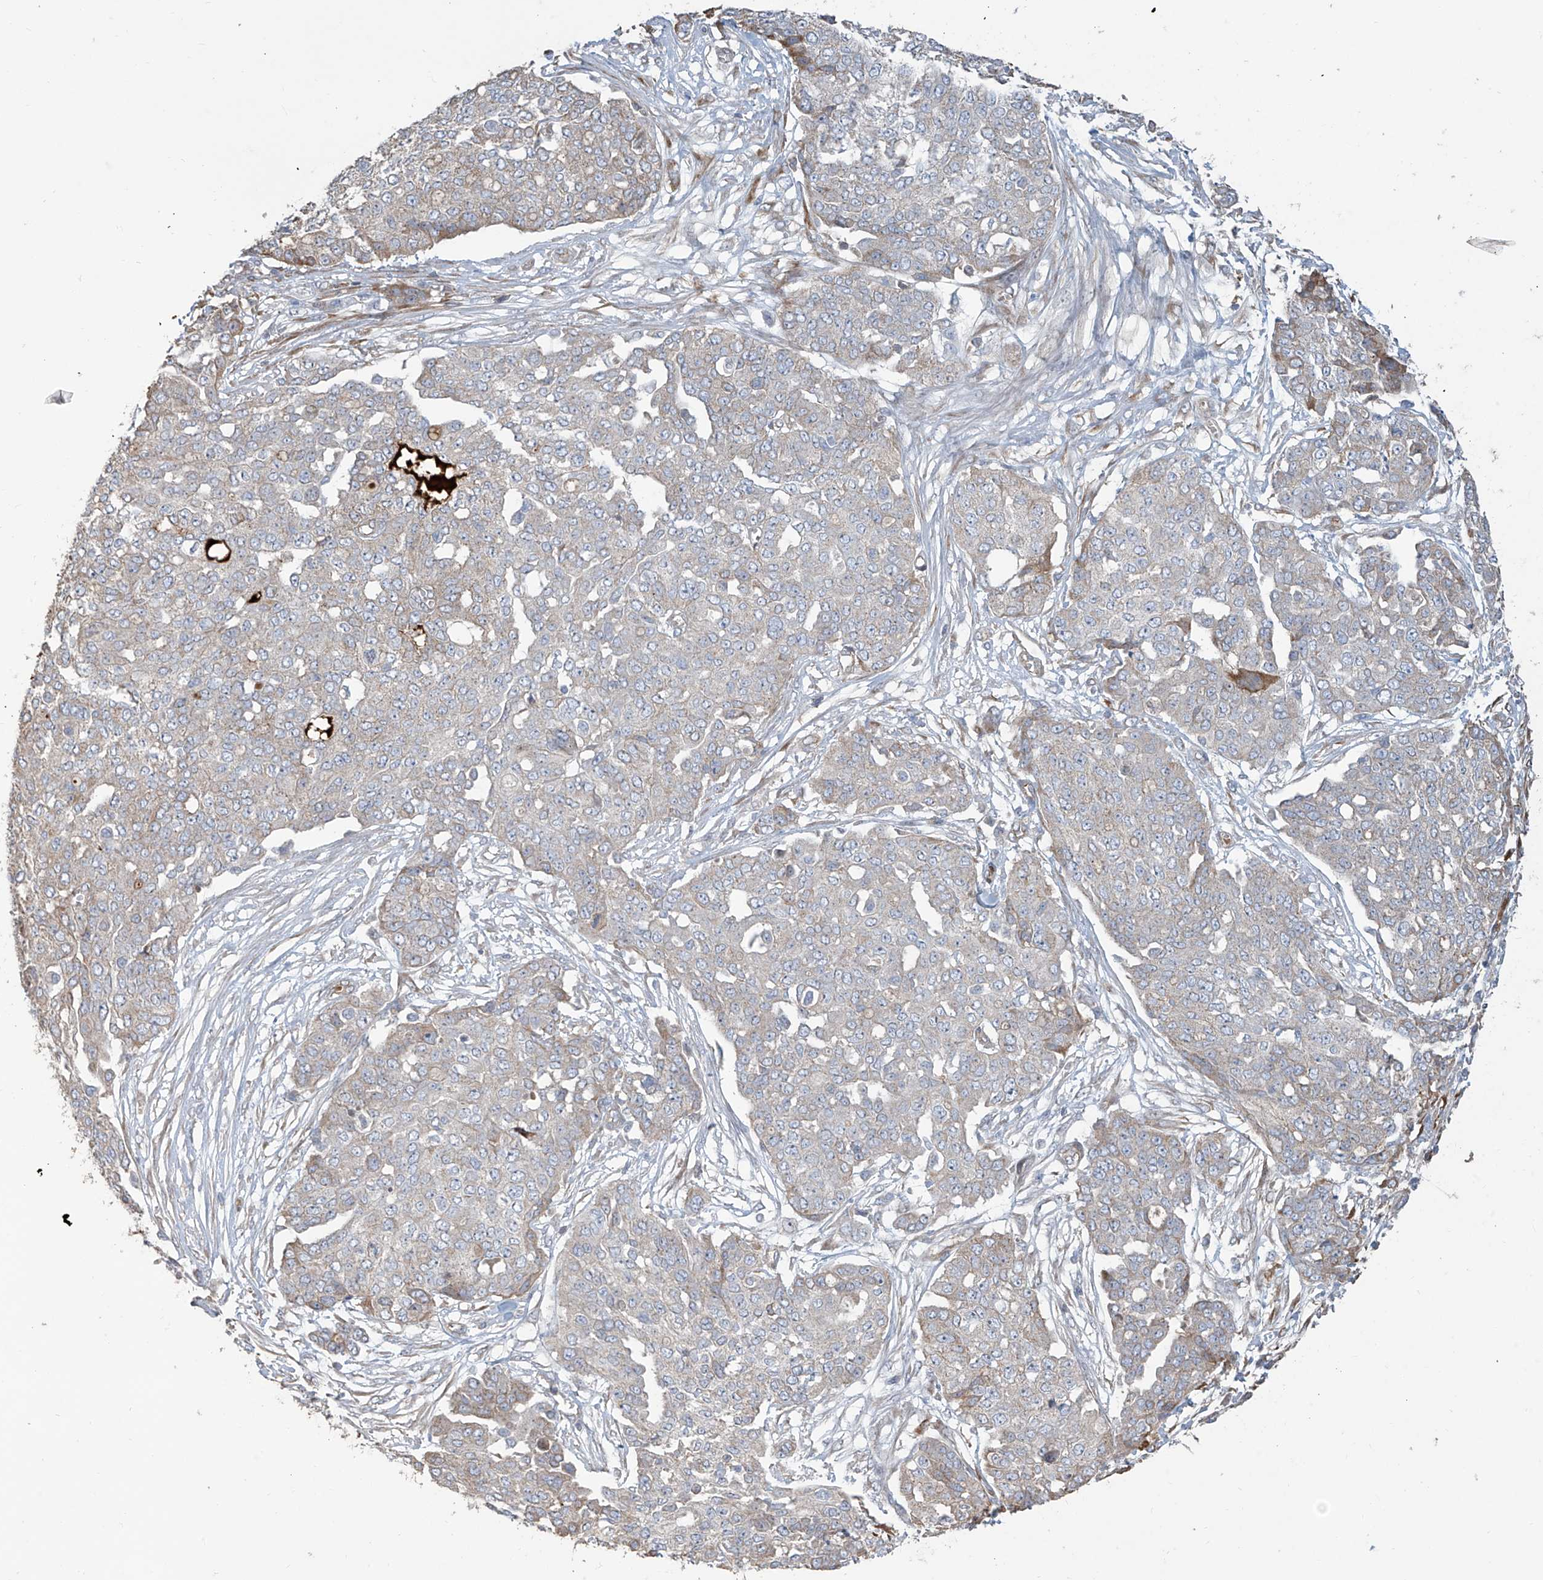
{"staining": {"intensity": "weak", "quantity": "<25%", "location": "cytoplasmic/membranous"}, "tissue": "ovarian cancer", "cell_type": "Tumor cells", "image_type": "cancer", "snomed": [{"axis": "morphology", "description": "Cystadenocarcinoma, serous, NOS"}, {"axis": "topography", "description": "Soft tissue"}, {"axis": "topography", "description": "Ovary"}], "caption": "Ovarian cancer was stained to show a protein in brown. There is no significant expression in tumor cells. The staining was performed using DAB to visualize the protein expression in brown, while the nuclei were stained in blue with hematoxylin (Magnification: 20x).", "gene": "ABTB1", "patient": {"sex": "female", "age": 57}}